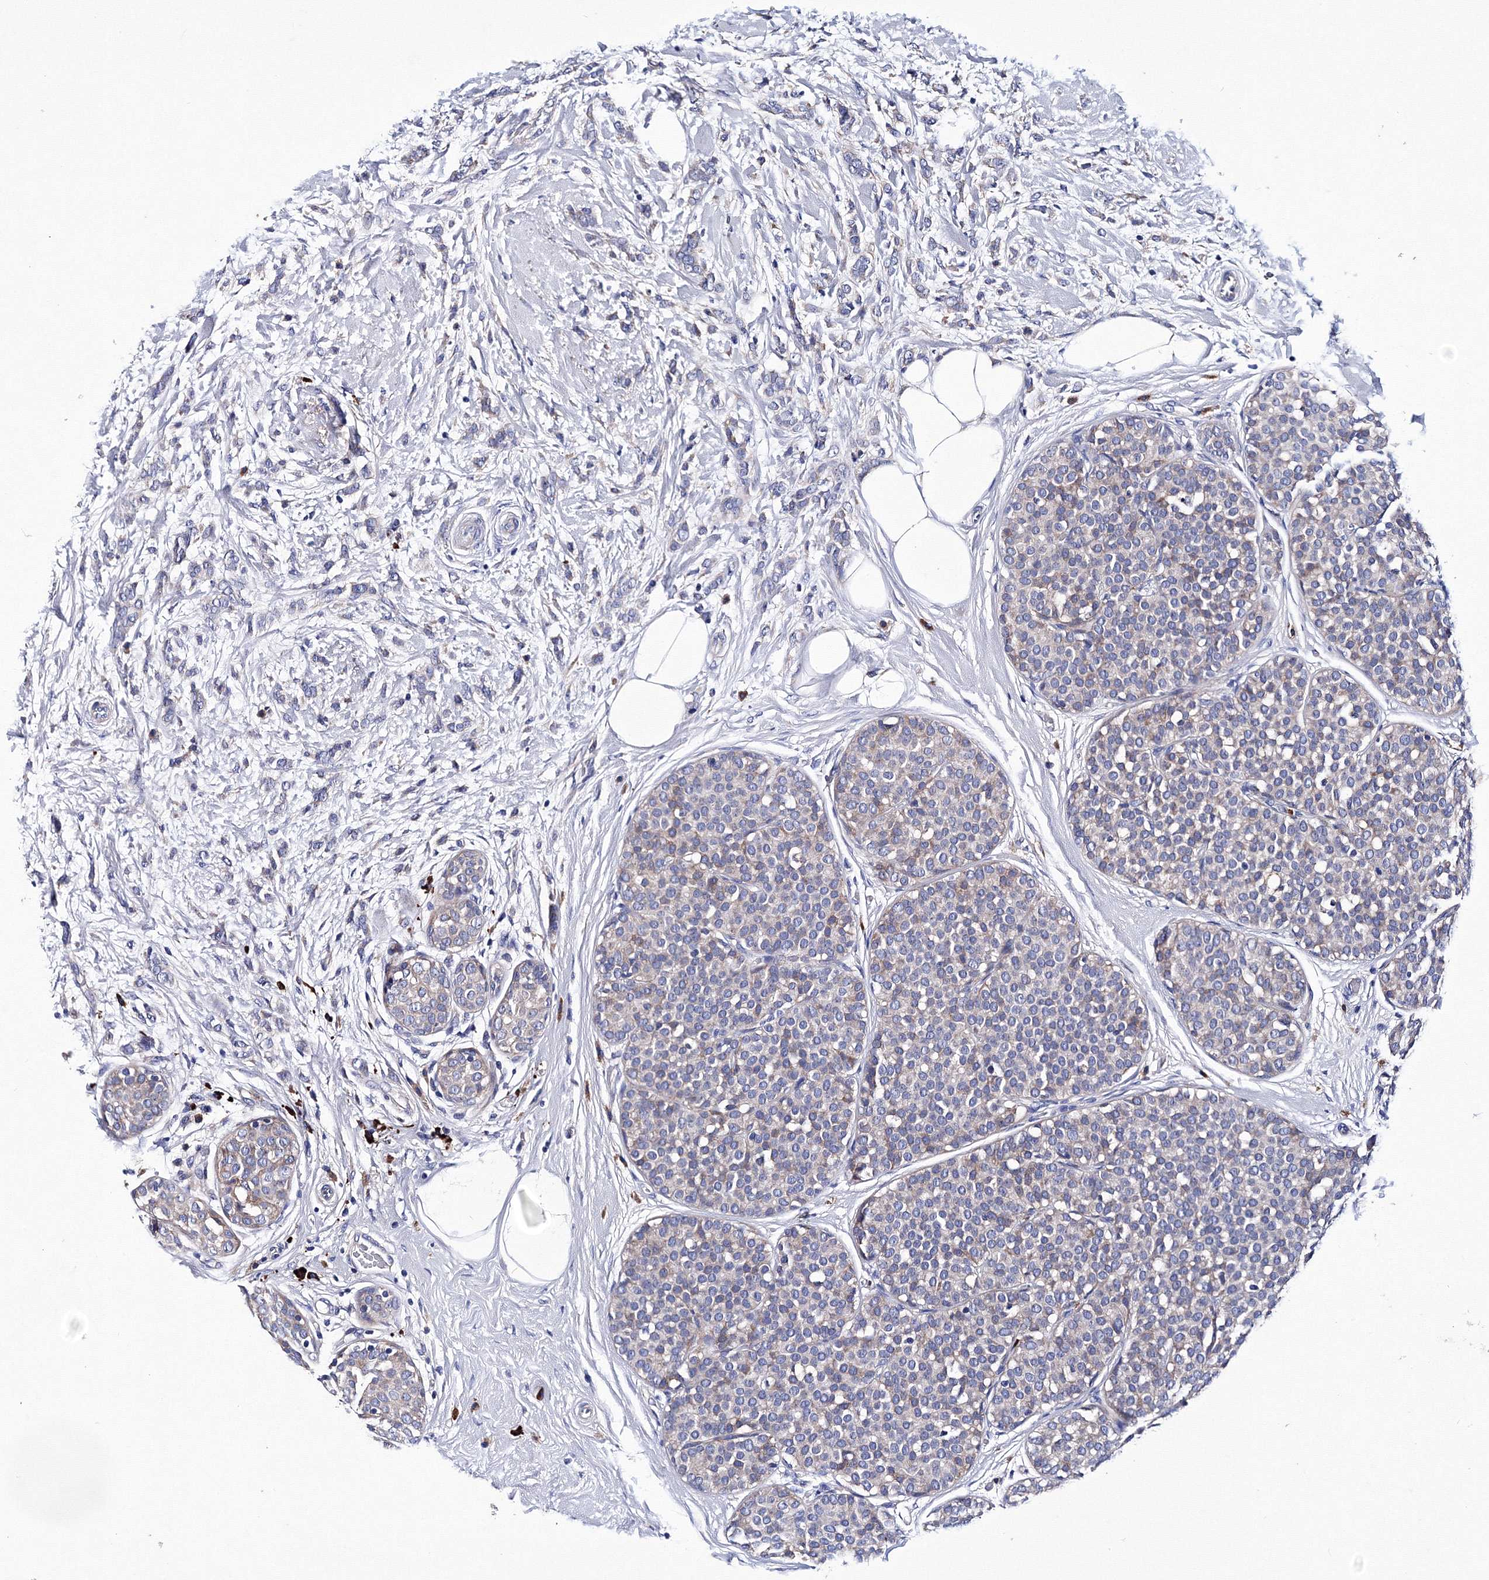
{"staining": {"intensity": "weak", "quantity": "<25%", "location": "cytoplasmic/membranous"}, "tissue": "breast cancer", "cell_type": "Tumor cells", "image_type": "cancer", "snomed": [{"axis": "morphology", "description": "Lobular carcinoma, in situ"}, {"axis": "morphology", "description": "Lobular carcinoma"}, {"axis": "topography", "description": "Breast"}], "caption": "Breast cancer was stained to show a protein in brown. There is no significant expression in tumor cells.", "gene": "TRPM2", "patient": {"sex": "female", "age": 41}}